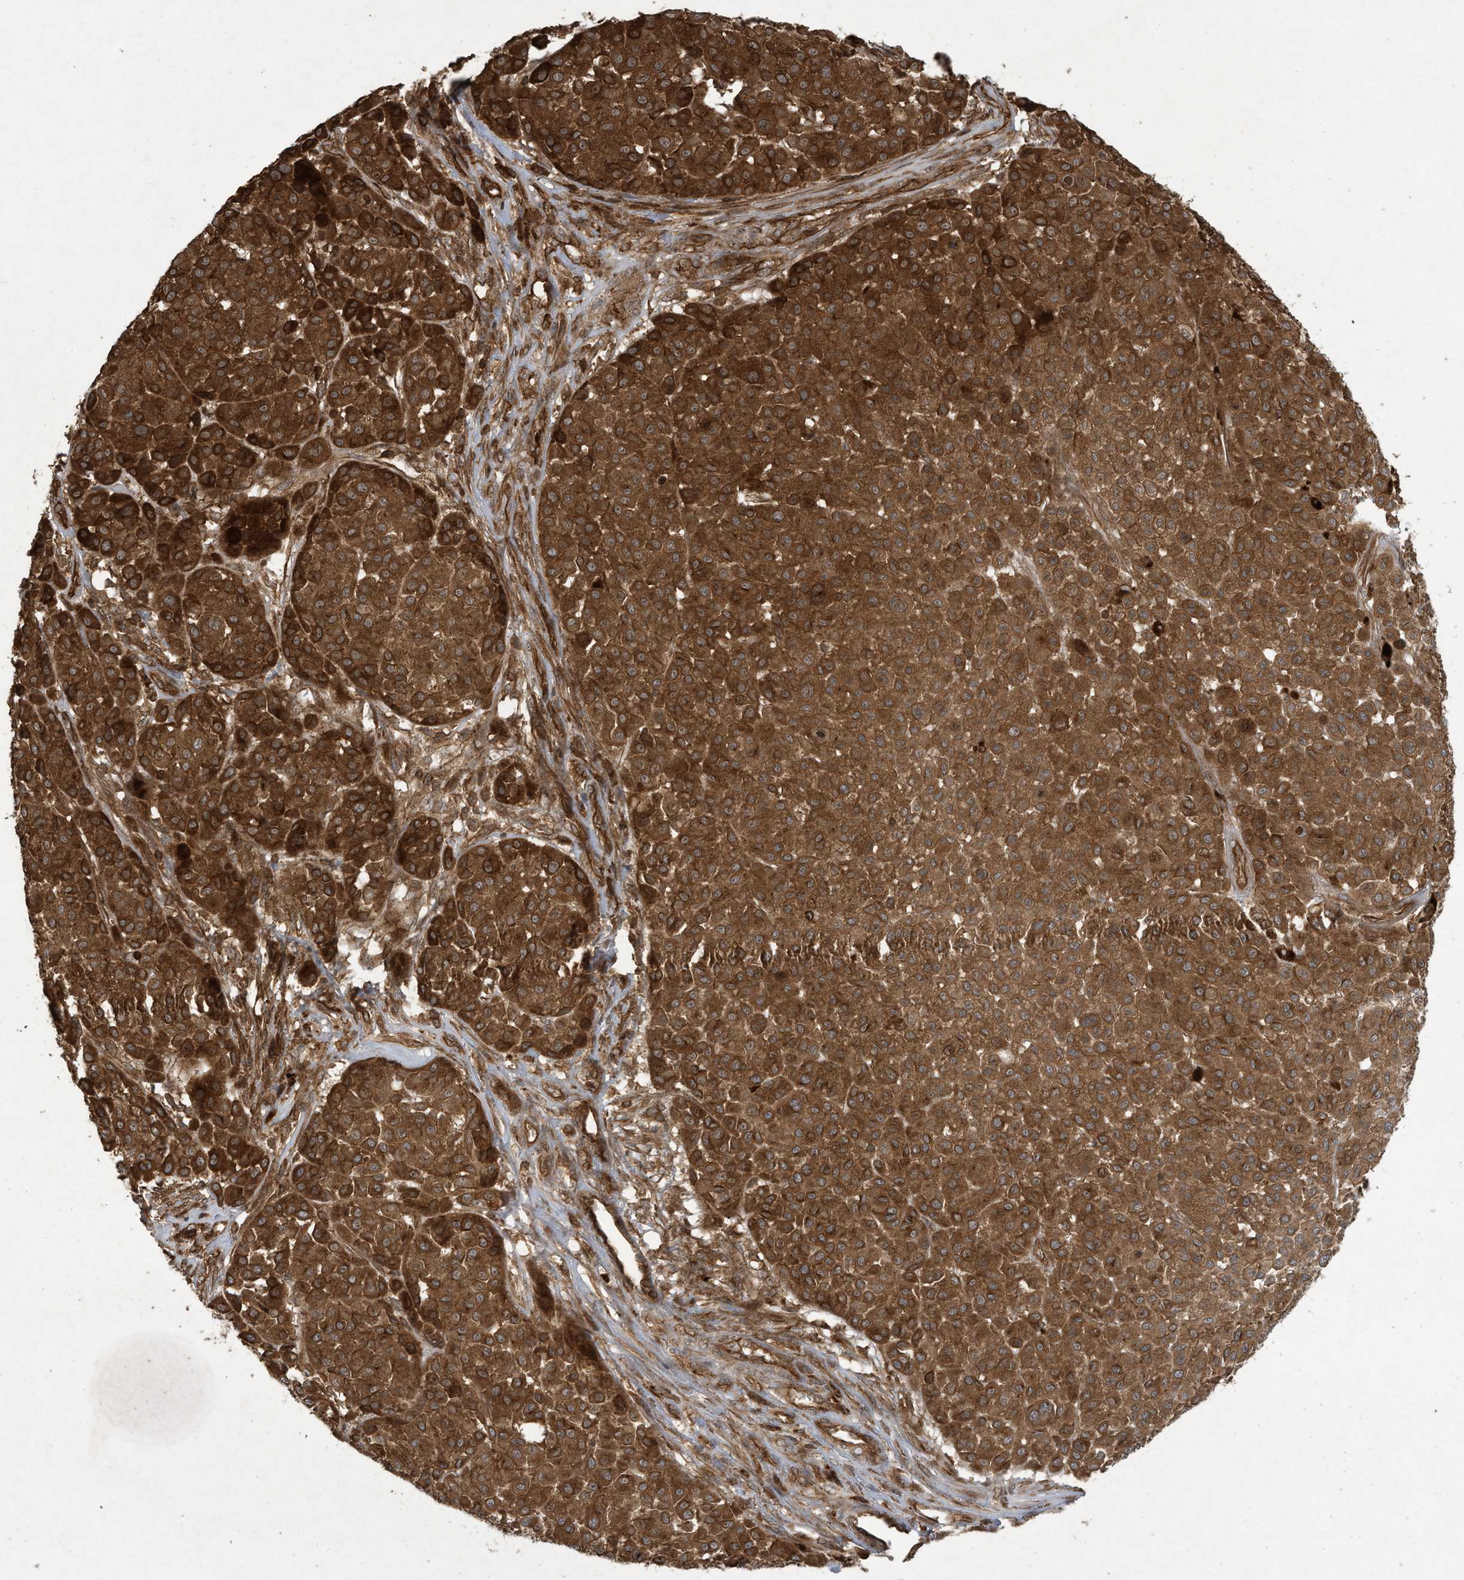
{"staining": {"intensity": "strong", "quantity": ">75%", "location": "cytoplasmic/membranous"}, "tissue": "melanoma", "cell_type": "Tumor cells", "image_type": "cancer", "snomed": [{"axis": "morphology", "description": "Malignant melanoma, Metastatic site"}, {"axis": "topography", "description": "Soft tissue"}], "caption": "Immunohistochemistry staining of melanoma, which demonstrates high levels of strong cytoplasmic/membranous expression in about >75% of tumor cells indicating strong cytoplasmic/membranous protein positivity. The staining was performed using DAB (brown) for protein detection and nuclei were counterstained in hematoxylin (blue).", "gene": "DDIT4", "patient": {"sex": "male", "age": 41}}